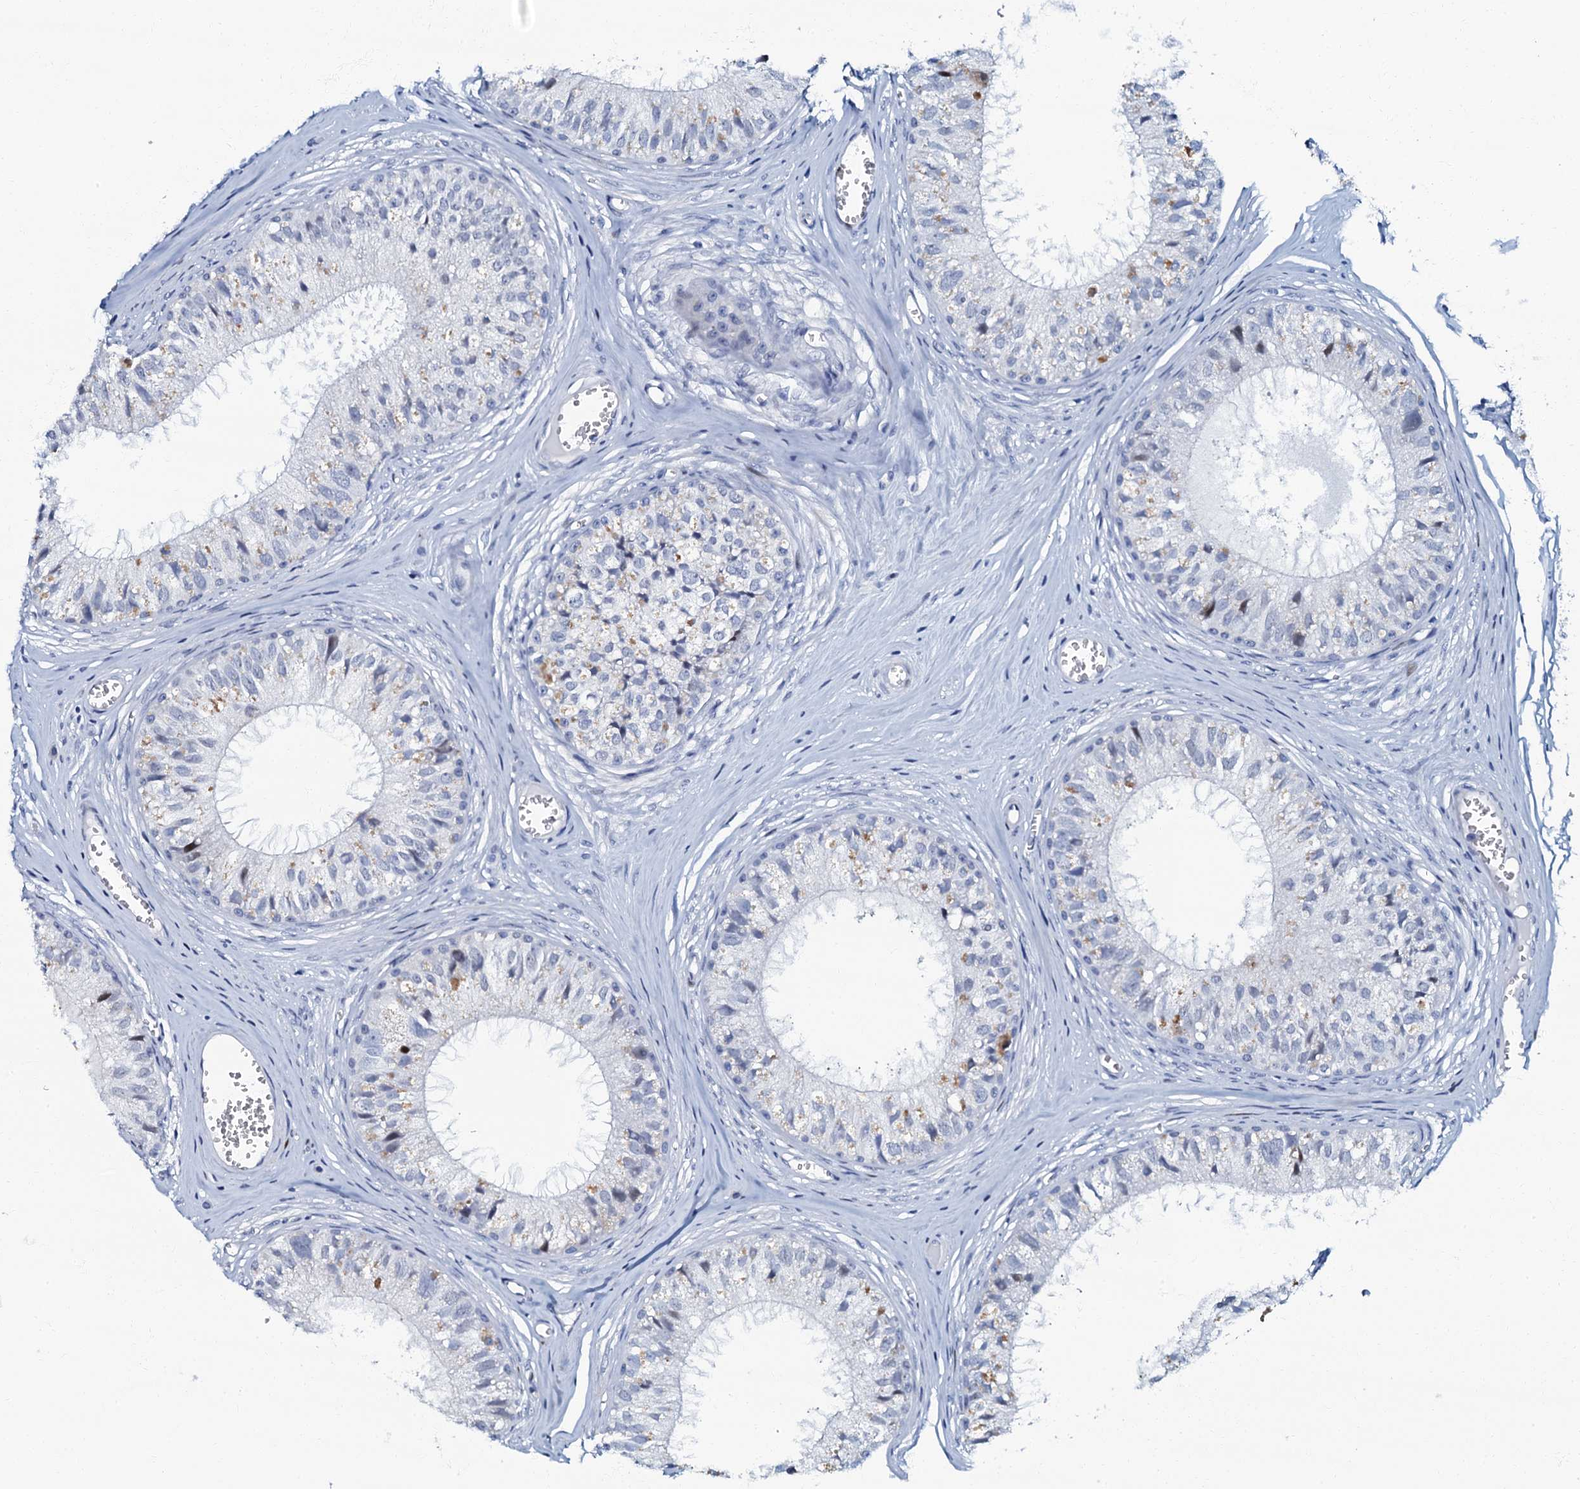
{"staining": {"intensity": "weak", "quantity": "<25%", "location": "cytoplasmic/membranous"}, "tissue": "epididymis", "cell_type": "Glandular cells", "image_type": "normal", "snomed": [{"axis": "morphology", "description": "Normal tissue, NOS"}, {"axis": "topography", "description": "Epididymis"}], "caption": "High magnification brightfield microscopy of unremarkable epididymis stained with DAB (3,3'-diaminobenzidine) (brown) and counterstained with hematoxylin (blue): glandular cells show no significant staining. The staining was performed using DAB (3,3'-diaminobenzidine) to visualize the protein expression in brown, while the nuclei were stained in blue with hematoxylin (Magnification: 20x).", "gene": "MFSD5", "patient": {"sex": "male", "age": 36}}